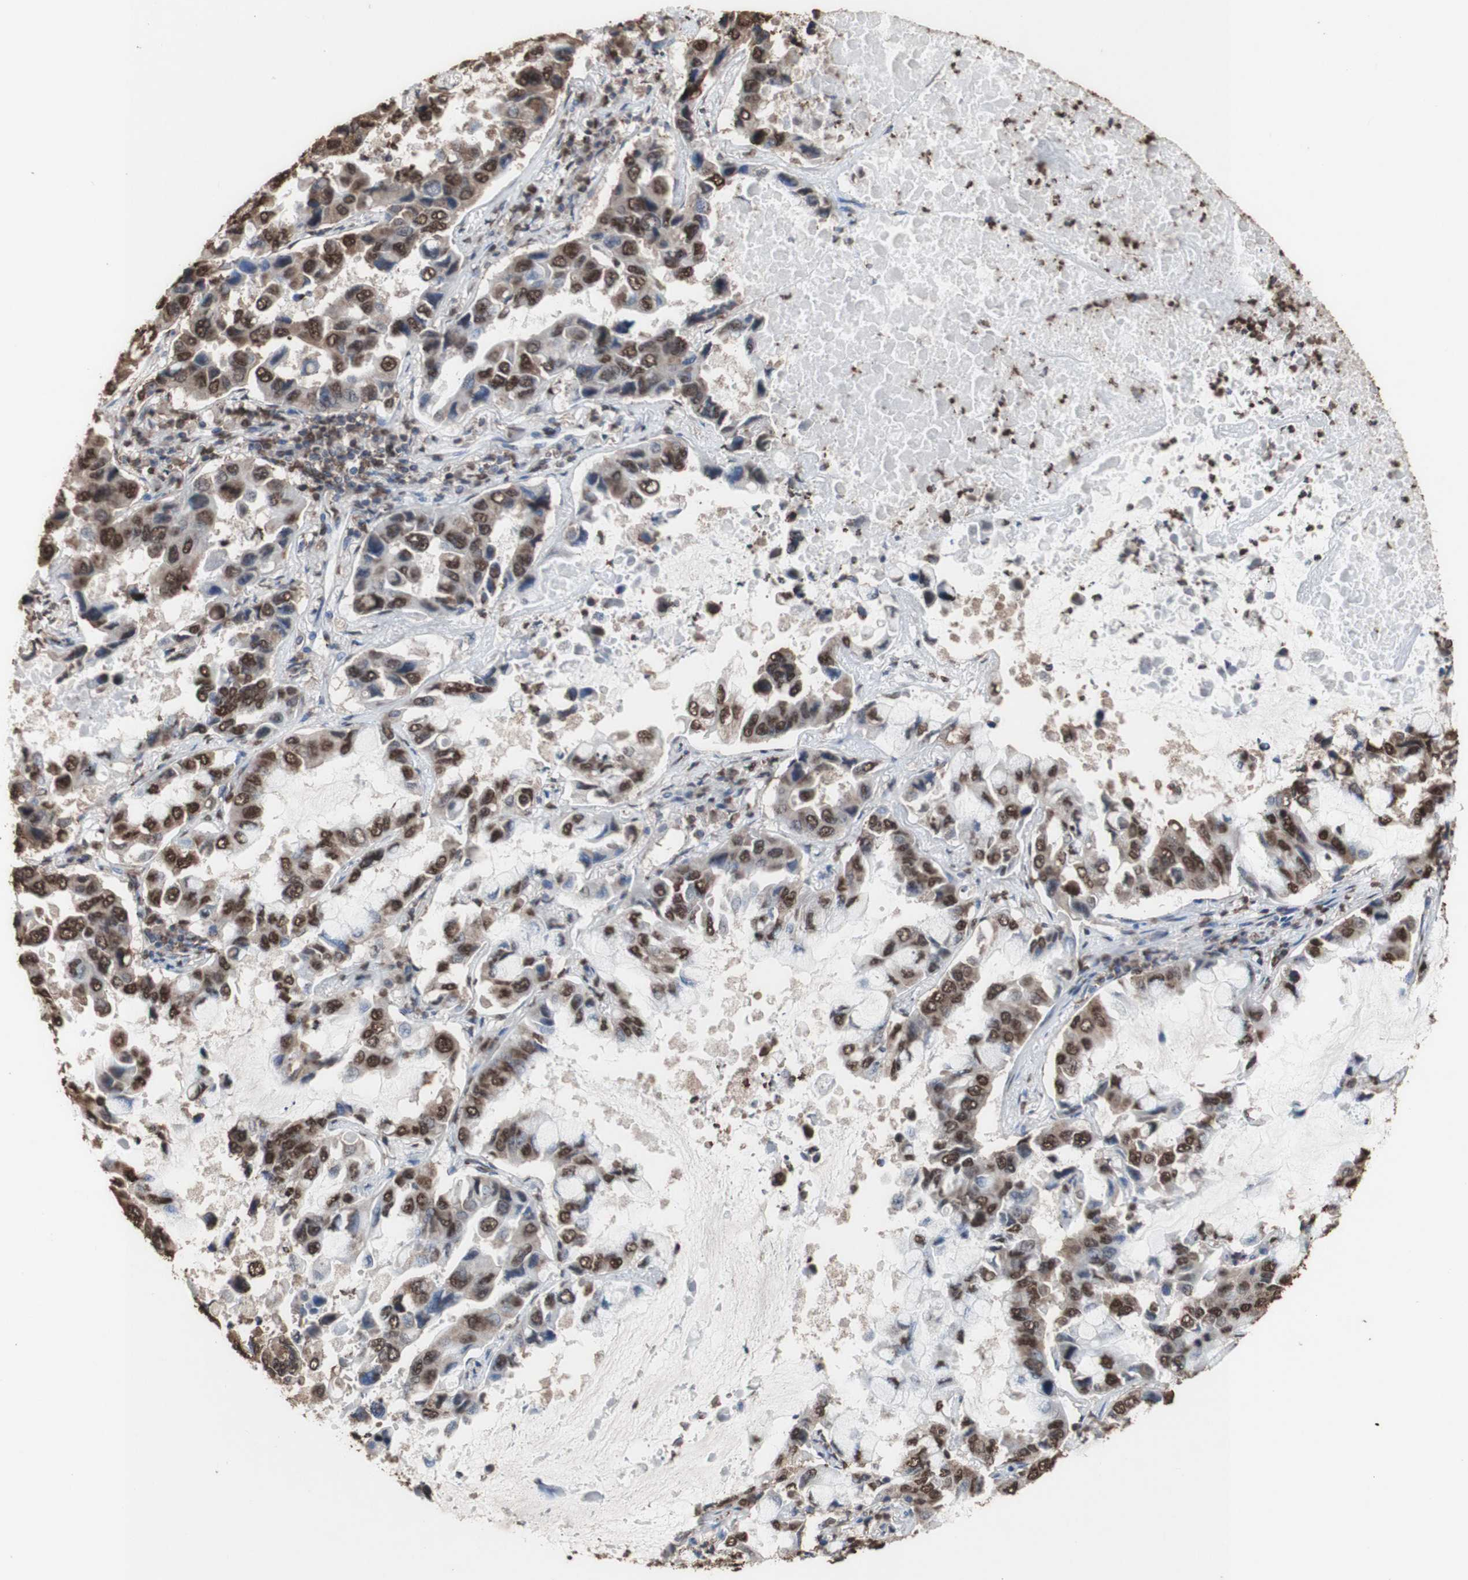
{"staining": {"intensity": "strong", "quantity": ">75%", "location": "cytoplasmic/membranous,nuclear"}, "tissue": "lung cancer", "cell_type": "Tumor cells", "image_type": "cancer", "snomed": [{"axis": "morphology", "description": "Adenocarcinoma, NOS"}, {"axis": "topography", "description": "Lung"}], "caption": "Protein staining by IHC demonstrates strong cytoplasmic/membranous and nuclear positivity in approximately >75% of tumor cells in lung cancer (adenocarcinoma).", "gene": "PIDD1", "patient": {"sex": "male", "age": 64}}